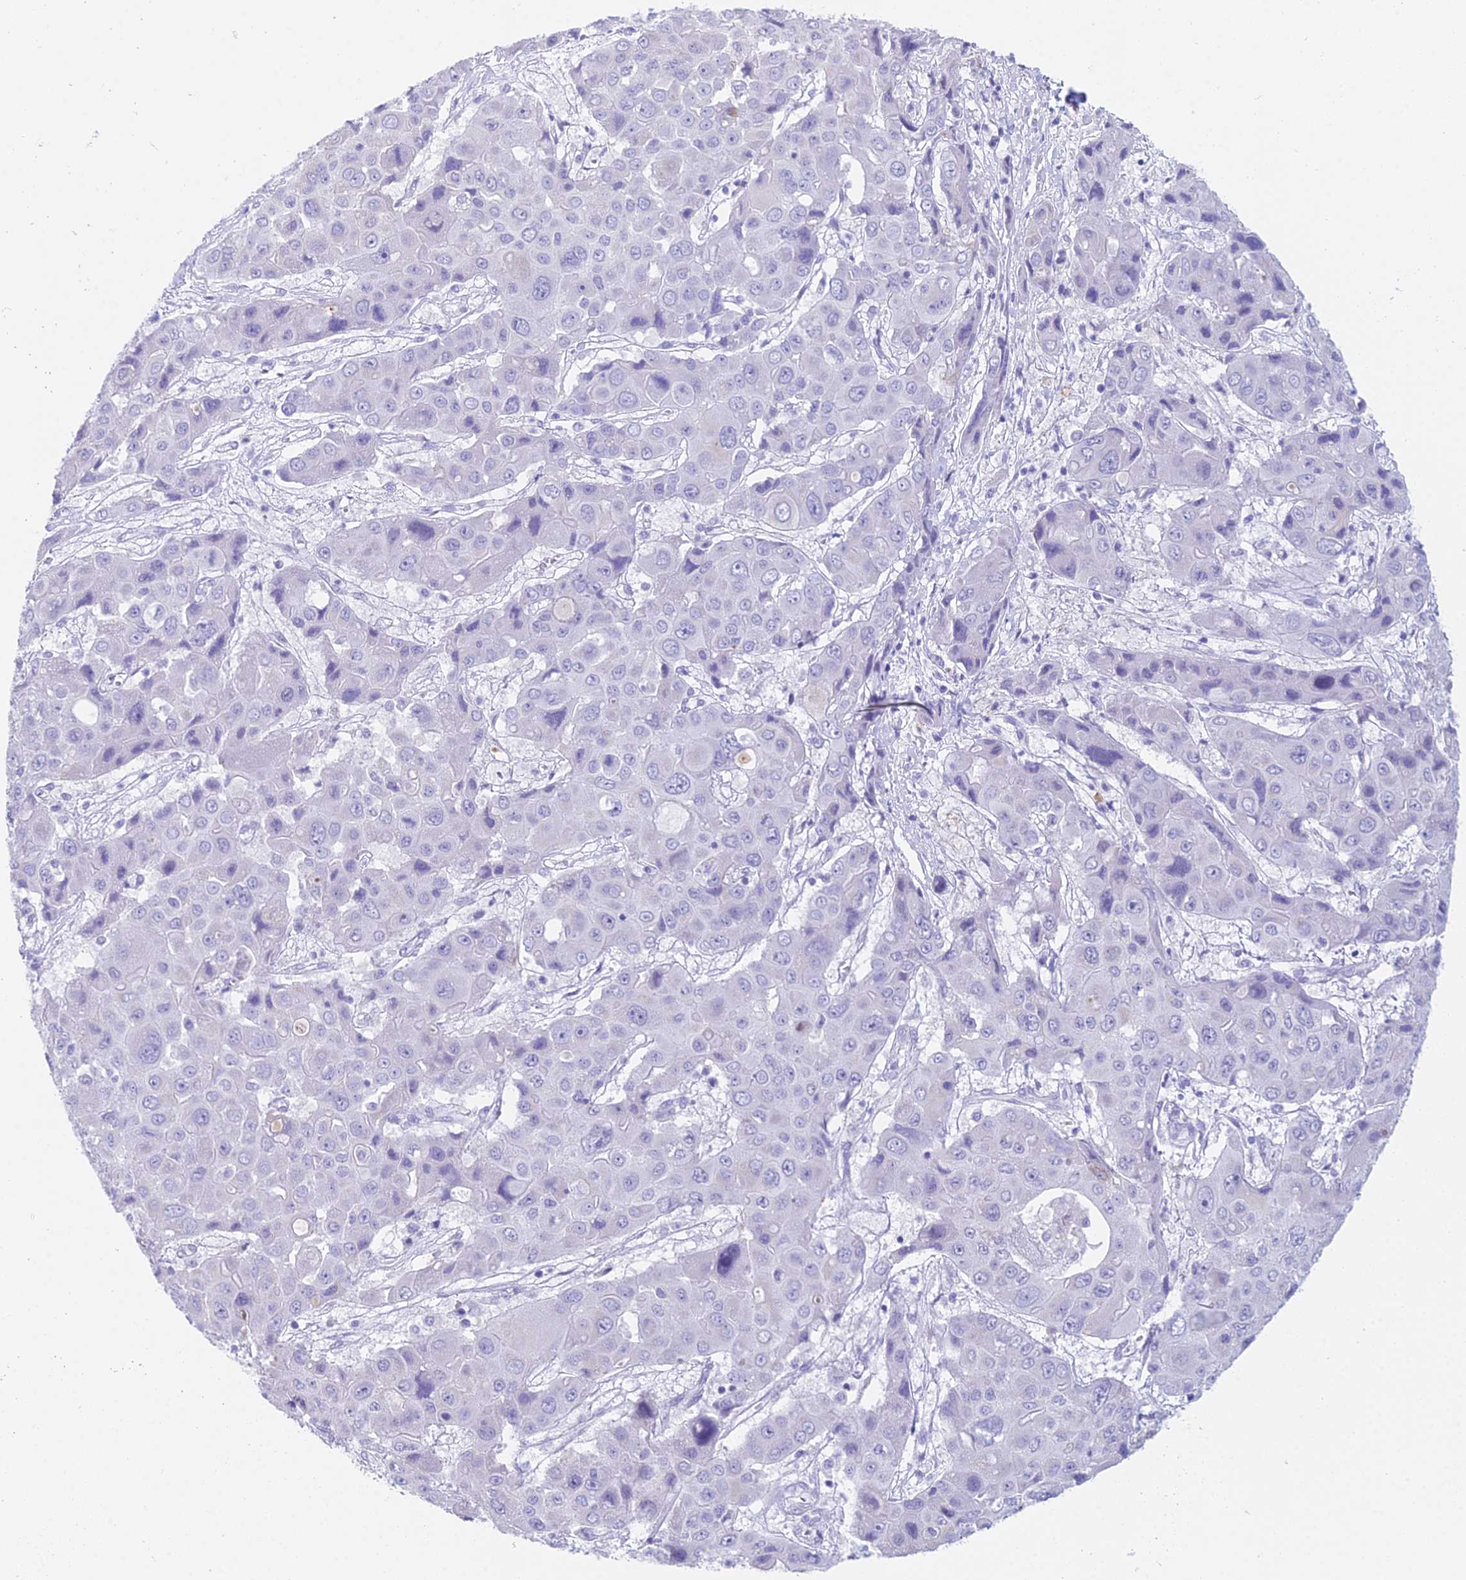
{"staining": {"intensity": "negative", "quantity": "none", "location": "none"}, "tissue": "liver cancer", "cell_type": "Tumor cells", "image_type": "cancer", "snomed": [{"axis": "morphology", "description": "Cholangiocarcinoma"}, {"axis": "topography", "description": "Liver"}], "caption": "Protein analysis of liver cholangiocarcinoma demonstrates no significant positivity in tumor cells.", "gene": "CC2D2A", "patient": {"sex": "male", "age": 67}}